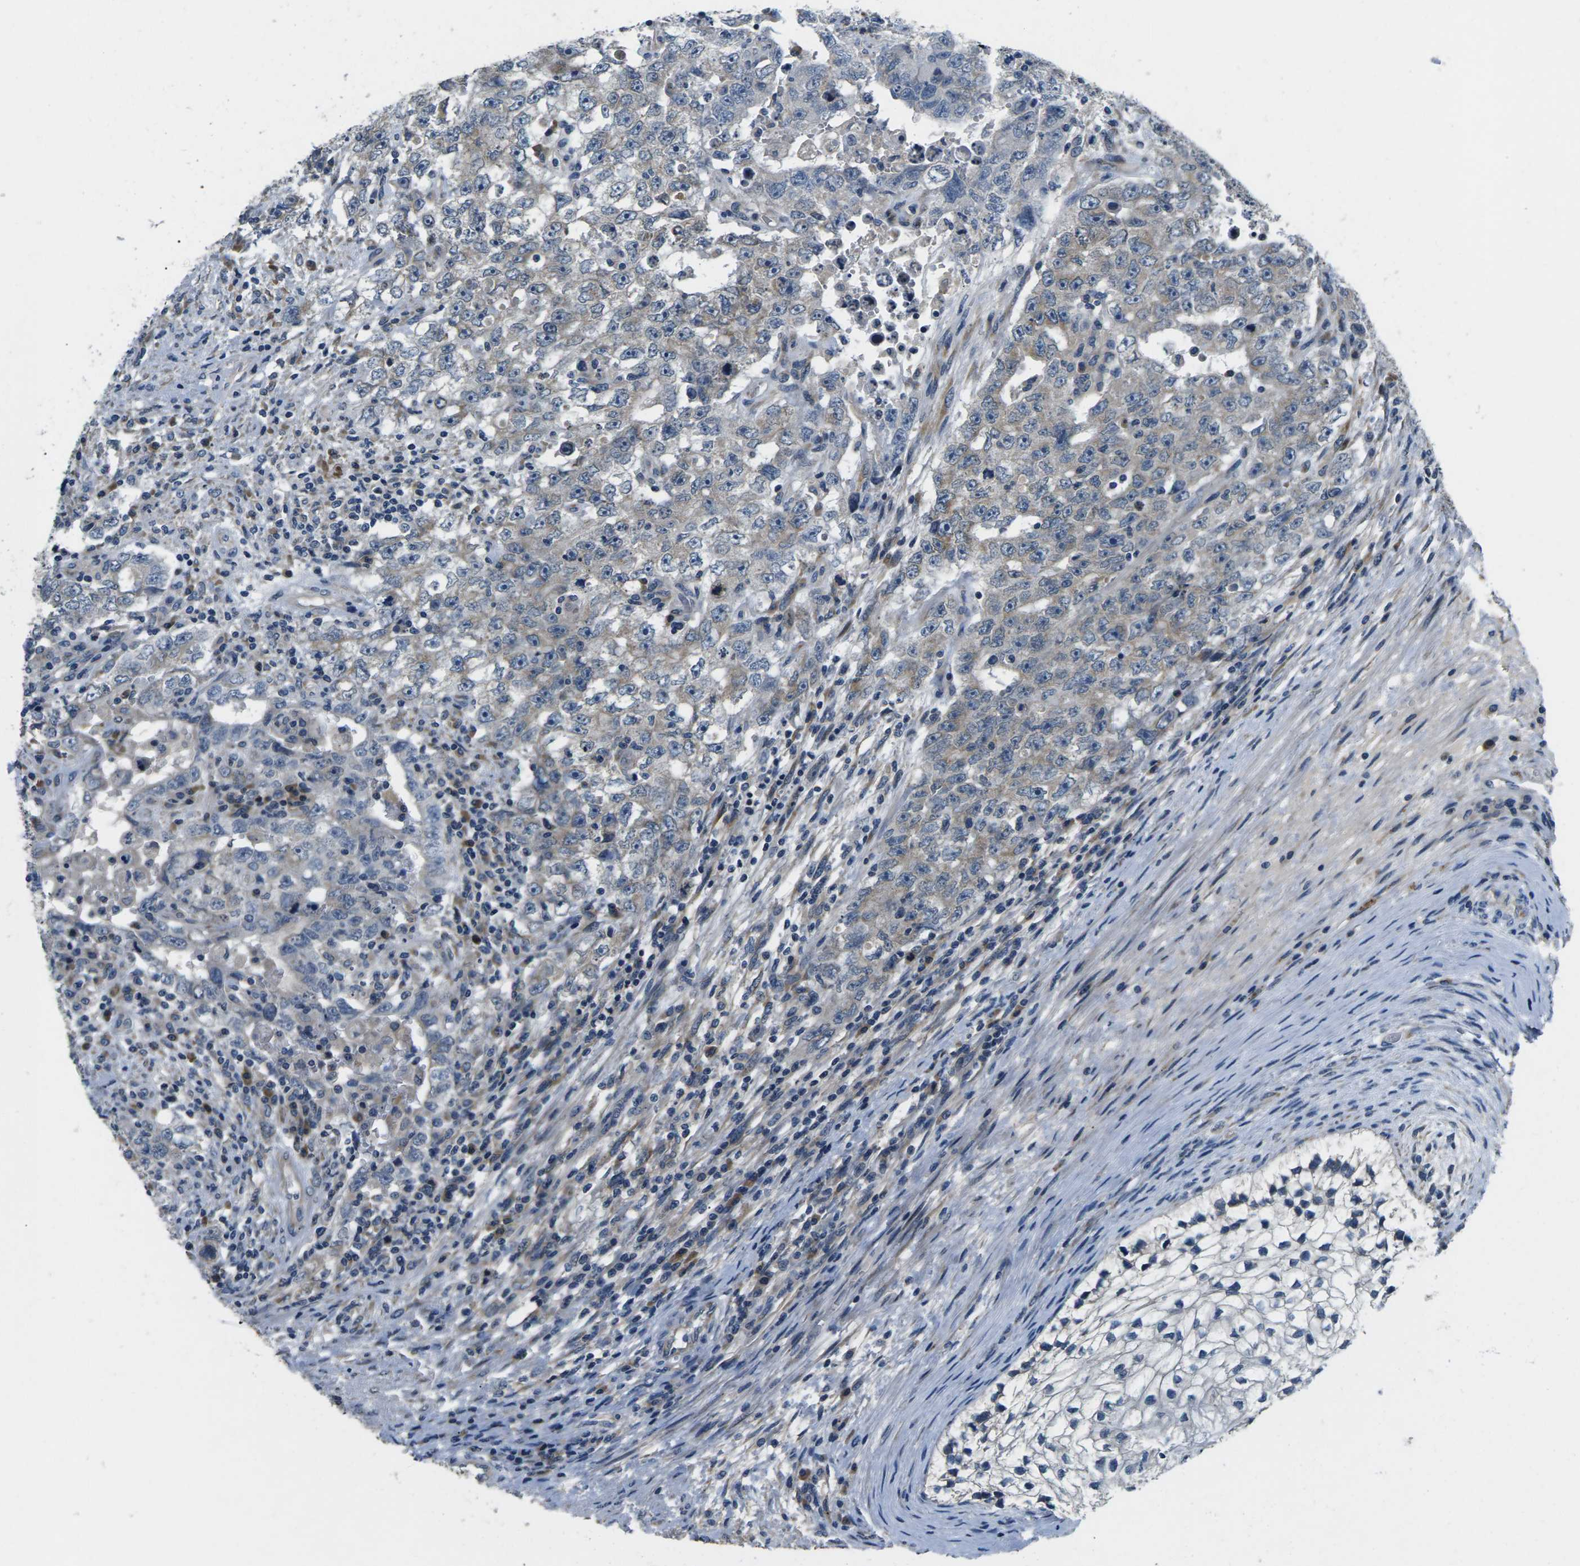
{"staining": {"intensity": "weak", "quantity": "25%-75%", "location": "cytoplasmic/membranous"}, "tissue": "testis cancer", "cell_type": "Tumor cells", "image_type": "cancer", "snomed": [{"axis": "morphology", "description": "Carcinoma, Embryonal, NOS"}, {"axis": "topography", "description": "Testis"}], "caption": "Embryonal carcinoma (testis) stained with a protein marker reveals weak staining in tumor cells.", "gene": "ERGIC3", "patient": {"sex": "male", "age": 26}}